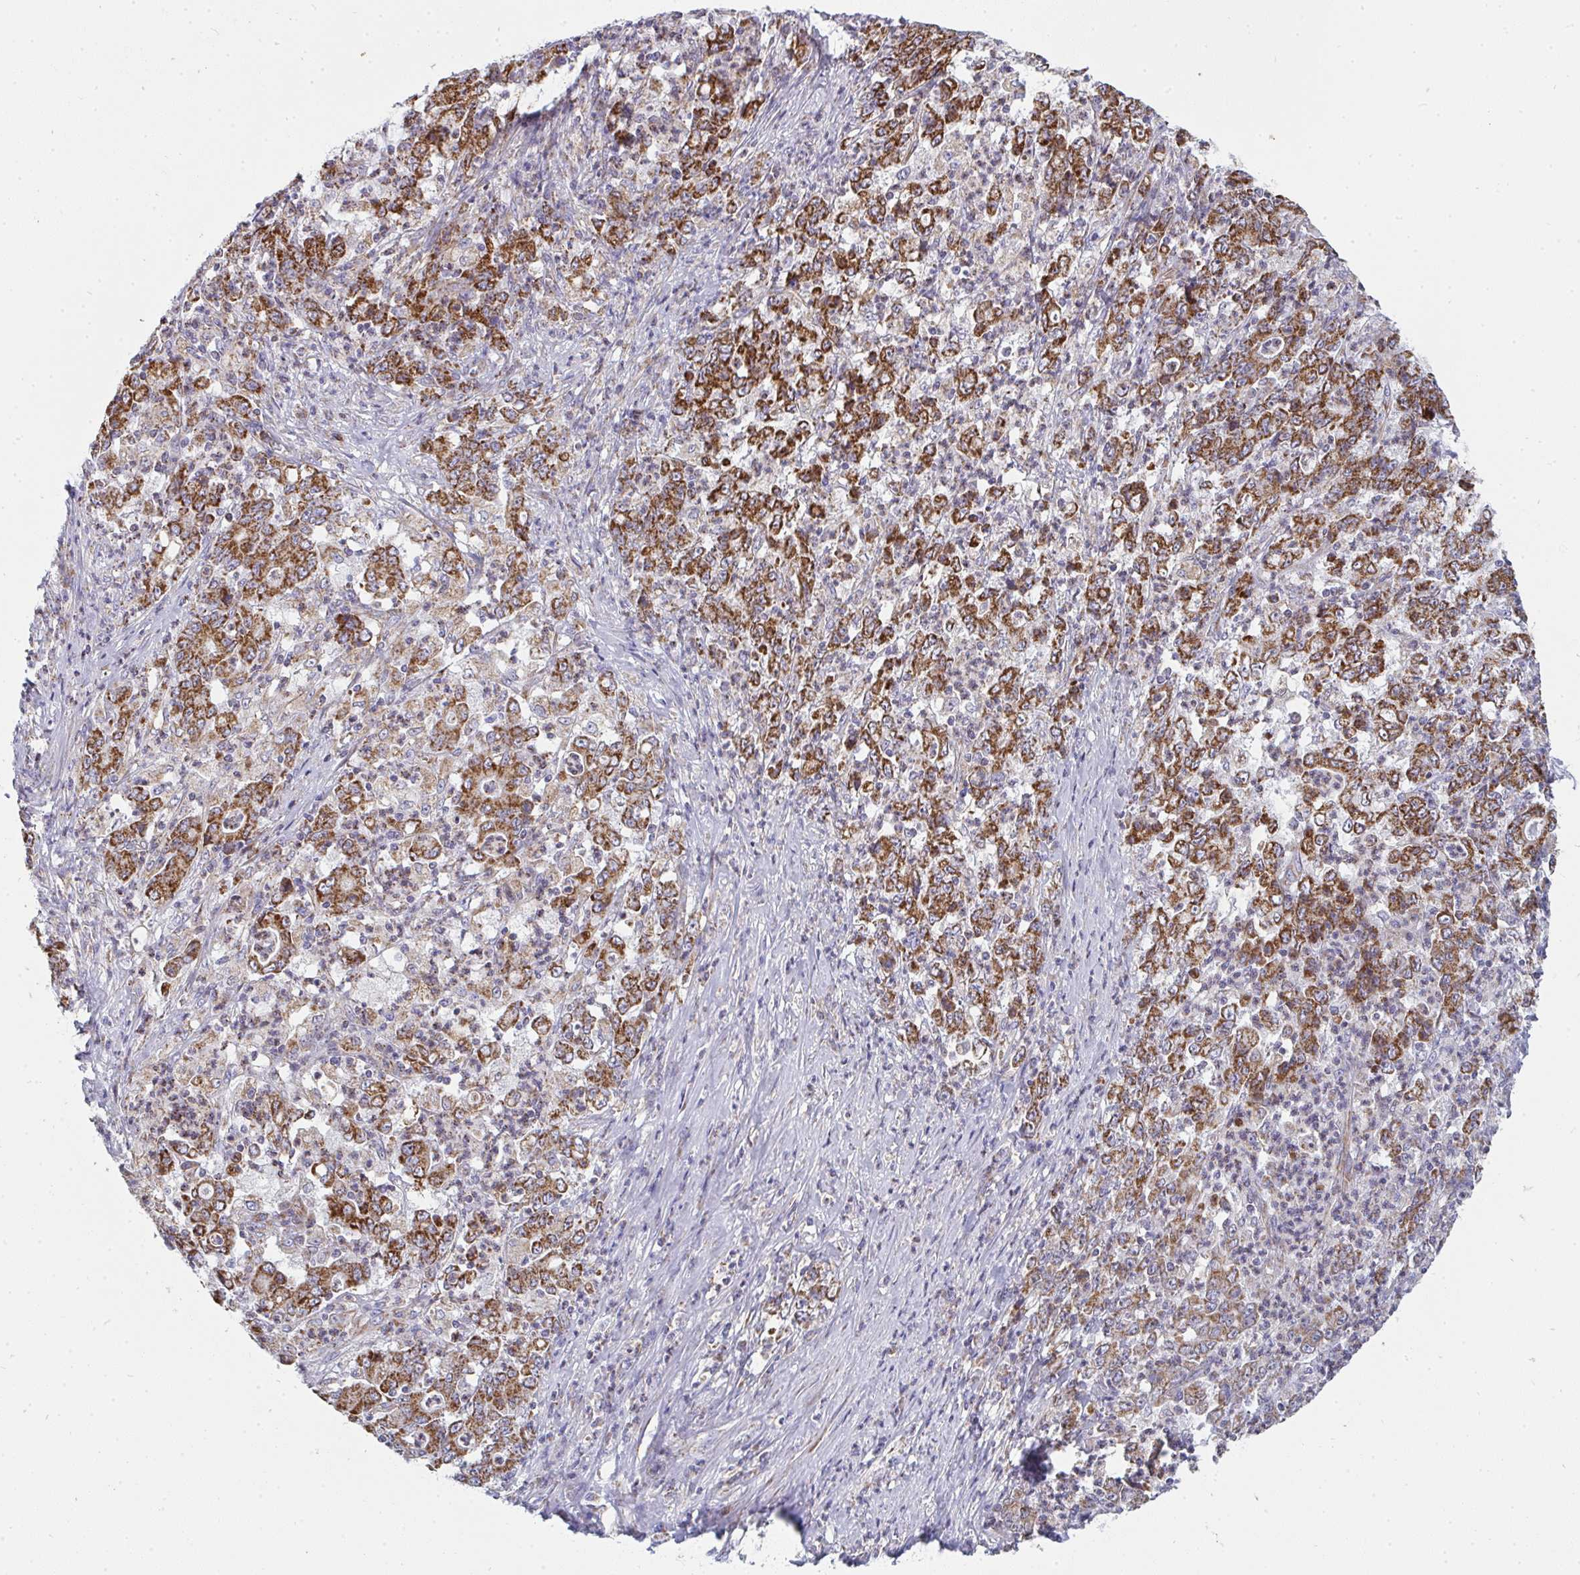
{"staining": {"intensity": "moderate", "quantity": ">75%", "location": "cytoplasmic/membranous"}, "tissue": "stomach cancer", "cell_type": "Tumor cells", "image_type": "cancer", "snomed": [{"axis": "morphology", "description": "Adenocarcinoma, NOS"}, {"axis": "topography", "description": "Stomach, lower"}], "caption": "Immunohistochemical staining of adenocarcinoma (stomach) shows medium levels of moderate cytoplasmic/membranous expression in about >75% of tumor cells. (brown staining indicates protein expression, while blue staining denotes nuclei).", "gene": "FAHD1", "patient": {"sex": "female", "age": 71}}